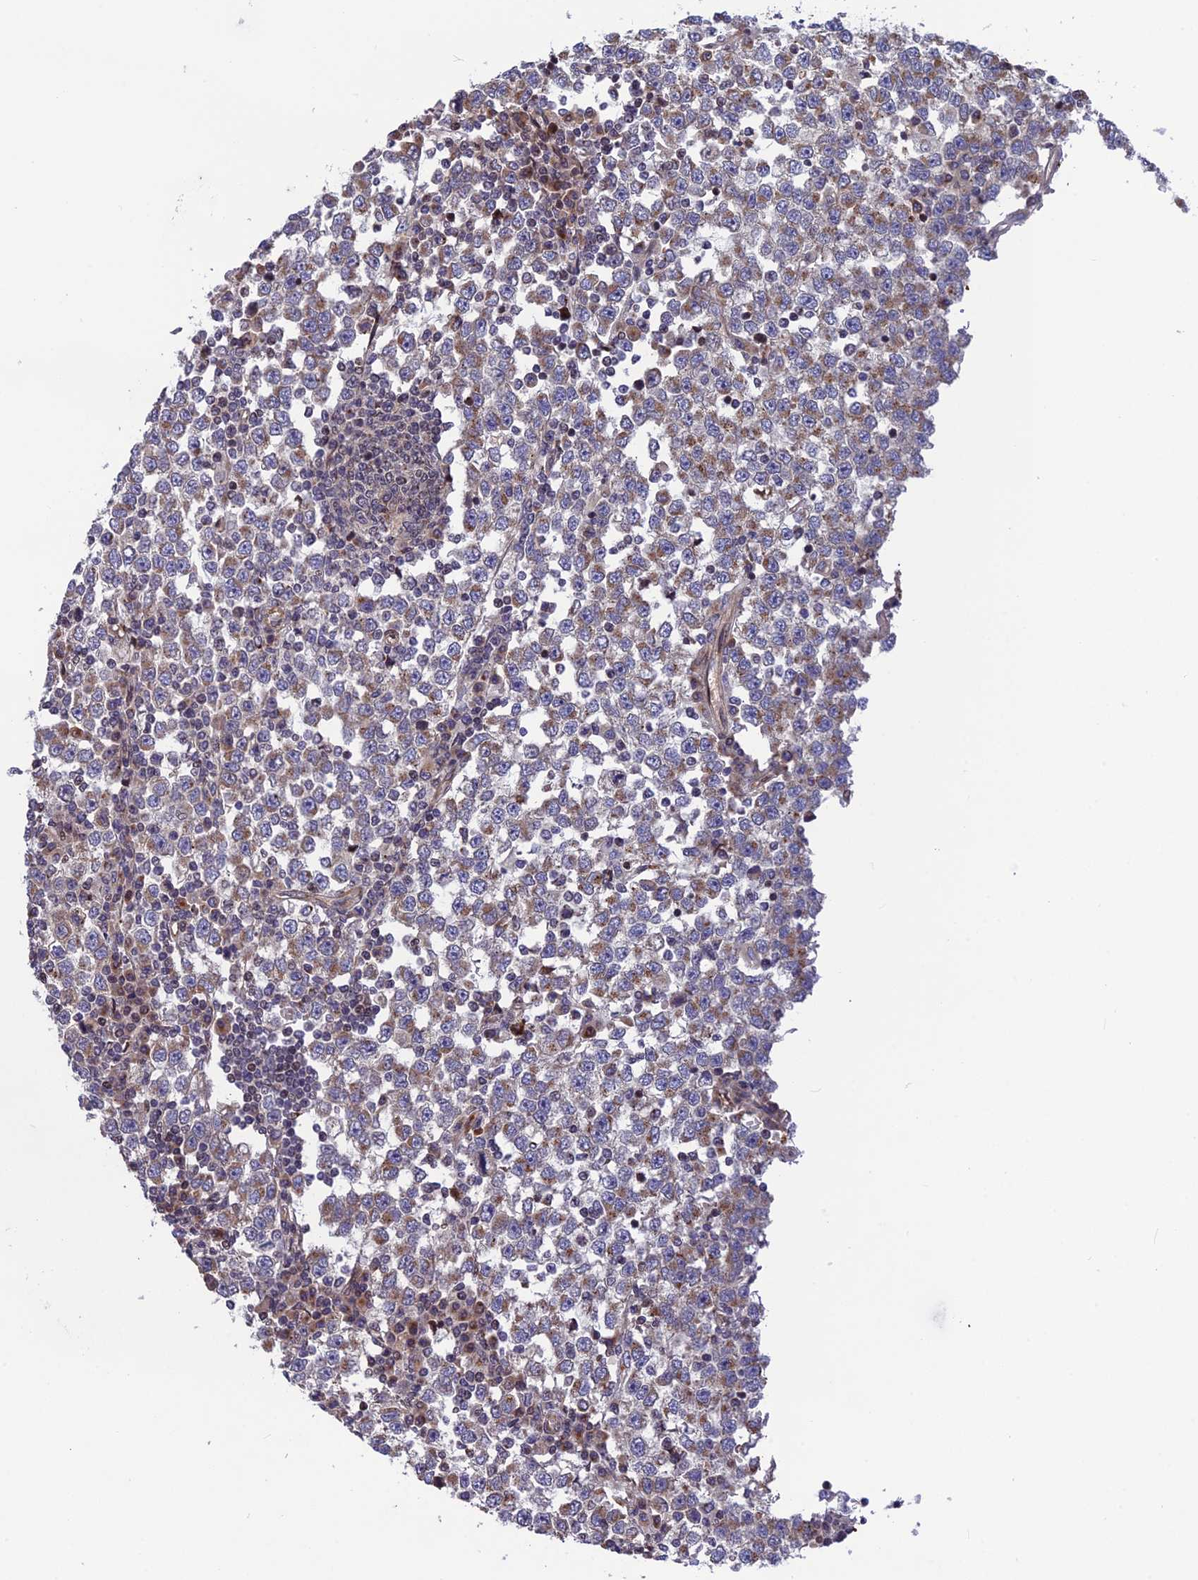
{"staining": {"intensity": "weak", "quantity": "25%-75%", "location": "cytoplasmic/membranous"}, "tissue": "testis cancer", "cell_type": "Tumor cells", "image_type": "cancer", "snomed": [{"axis": "morphology", "description": "Seminoma, NOS"}, {"axis": "topography", "description": "Testis"}], "caption": "Protein expression analysis of human testis seminoma reveals weak cytoplasmic/membranous positivity in about 25%-75% of tumor cells. The staining was performed using DAB to visualize the protein expression in brown, while the nuclei were stained in blue with hematoxylin (Magnification: 20x).", "gene": "SMIM7", "patient": {"sex": "male", "age": 65}}